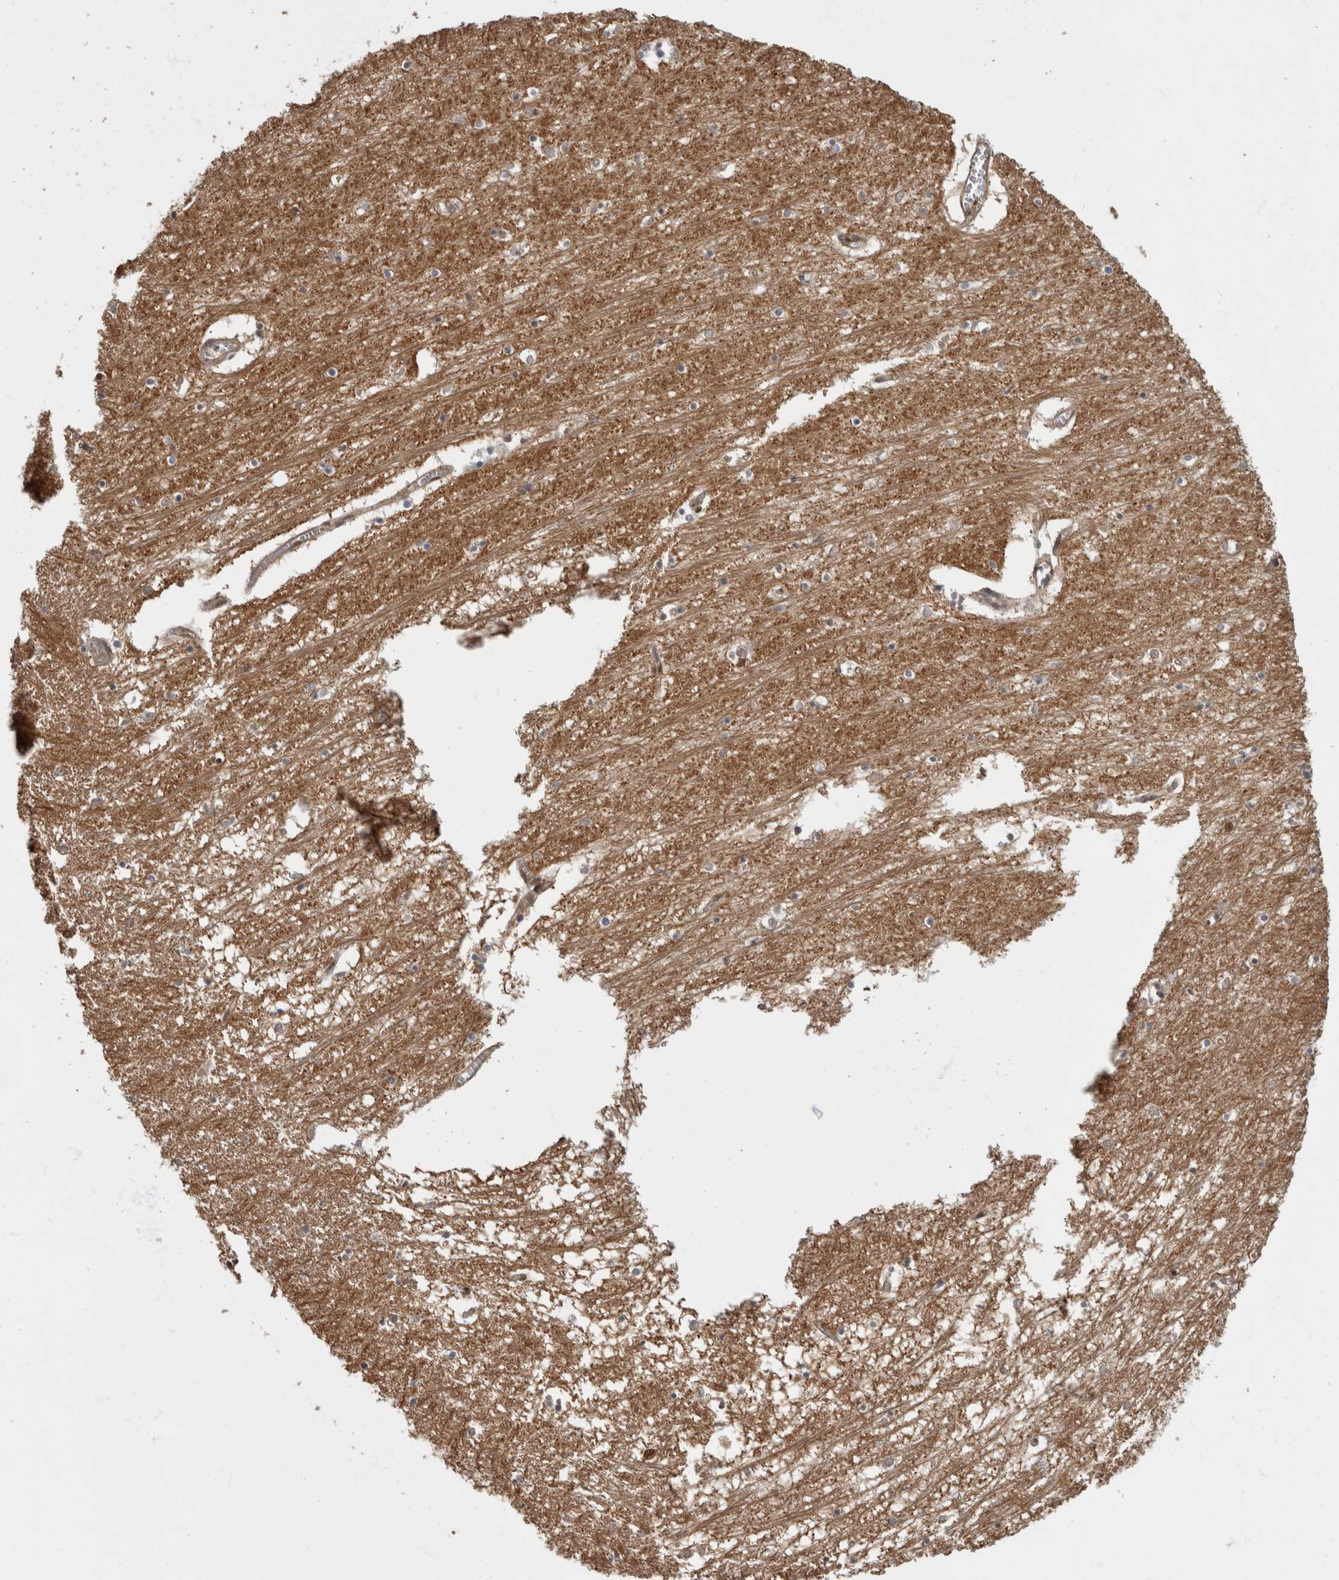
{"staining": {"intensity": "moderate", "quantity": "<25%", "location": "cytoplasmic/membranous,nuclear"}, "tissue": "hippocampus", "cell_type": "Glial cells", "image_type": "normal", "snomed": [{"axis": "morphology", "description": "Normal tissue, NOS"}, {"axis": "topography", "description": "Hippocampus"}], "caption": "Immunohistochemistry of benign hippocampus shows low levels of moderate cytoplasmic/membranous,nuclear positivity in approximately <25% of glial cells.", "gene": "AKT3", "patient": {"sex": "male", "age": 70}}